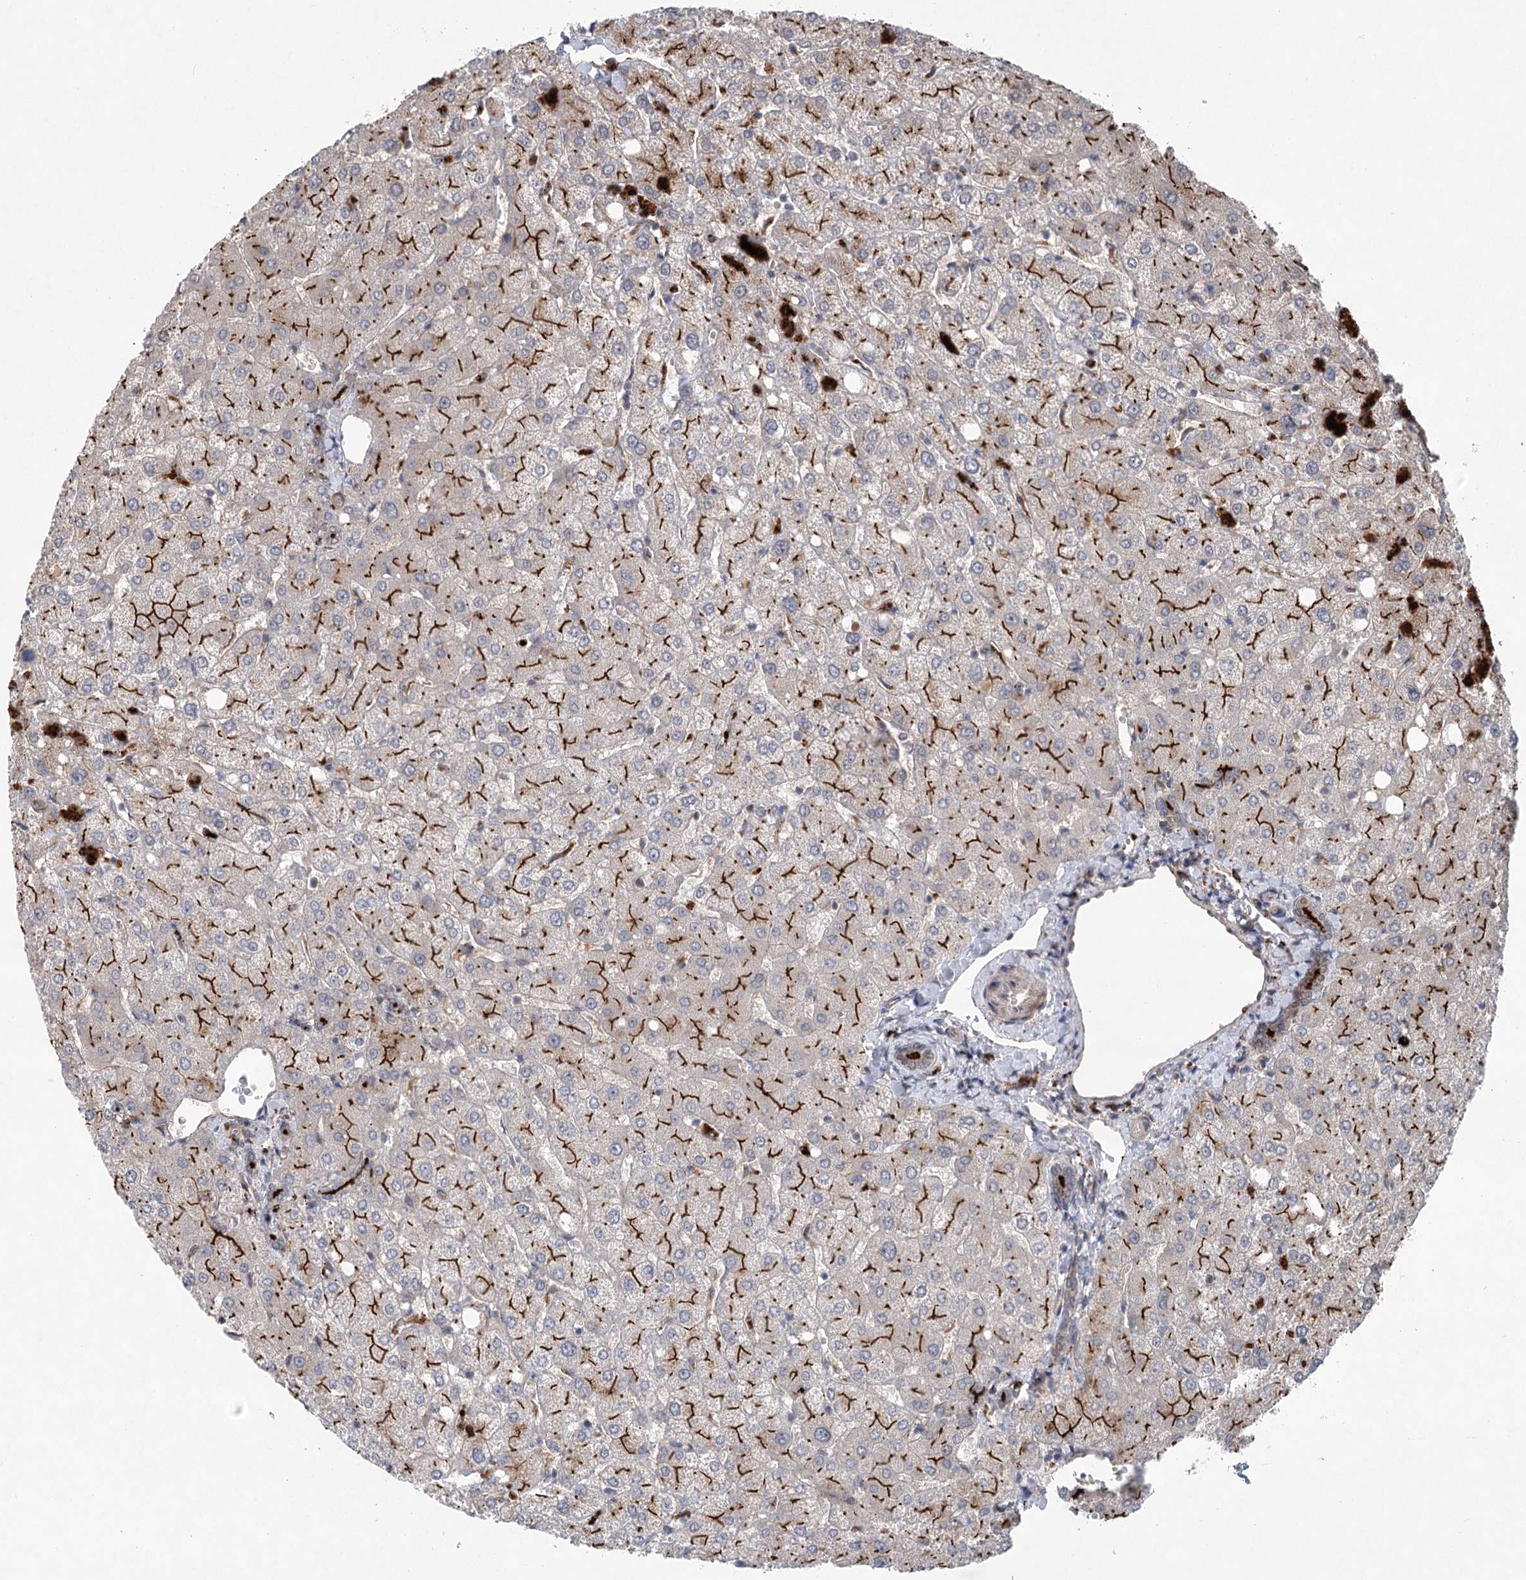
{"staining": {"intensity": "strong", "quantity": "25%-75%", "location": "cytoplasmic/membranous"}, "tissue": "liver", "cell_type": "Cholangiocytes", "image_type": "normal", "snomed": [{"axis": "morphology", "description": "Normal tissue, NOS"}, {"axis": "topography", "description": "Liver"}], "caption": "Immunohistochemical staining of benign liver demonstrates 25%-75% levels of strong cytoplasmic/membranous protein staining in approximately 25%-75% of cholangiocytes.", "gene": "METTL24", "patient": {"sex": "female", "age": 54}}